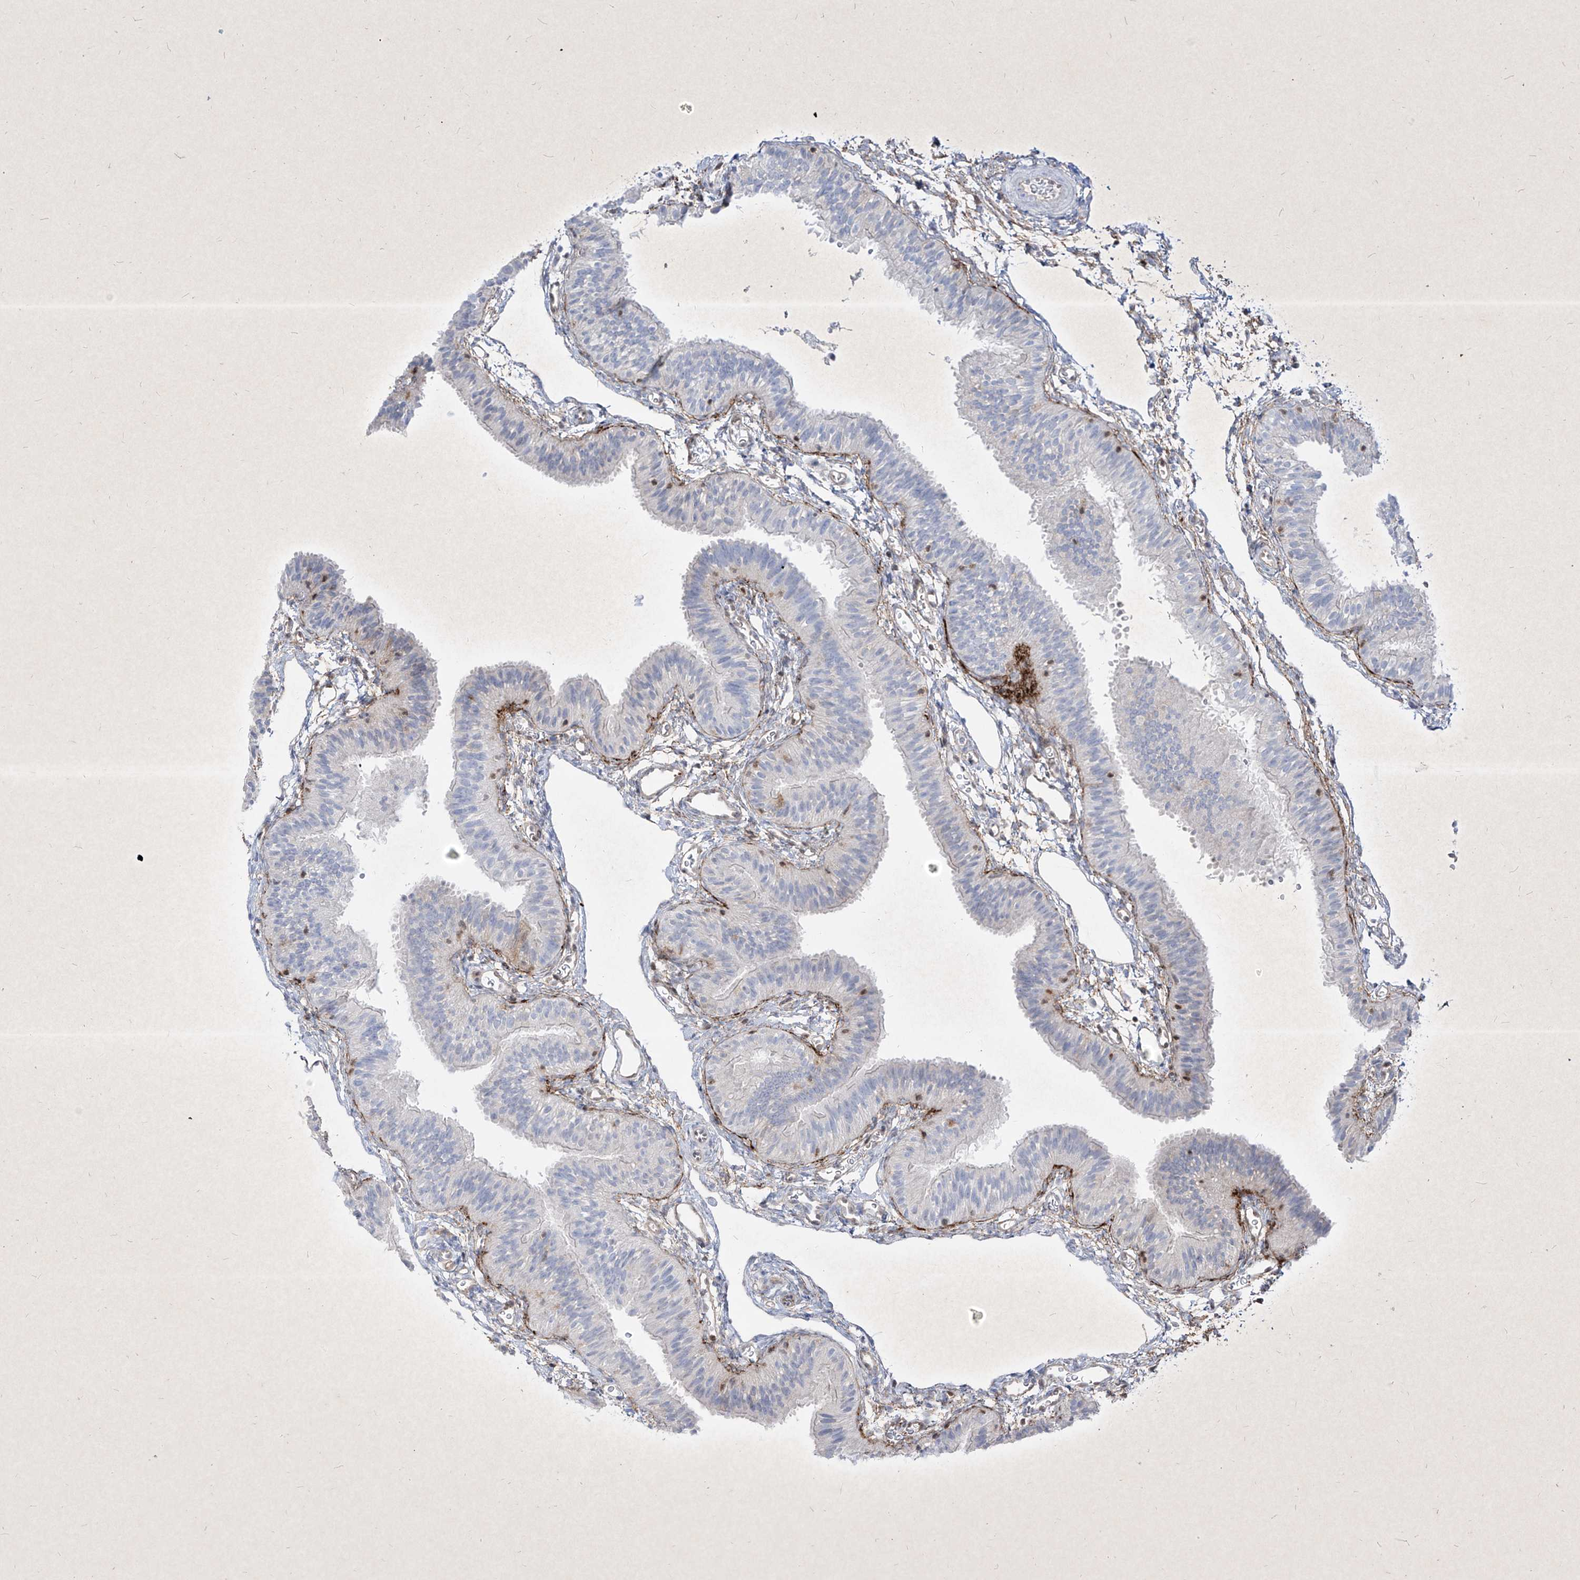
{"staining": {"intensity": "moderate", "quantity": "25%-75%", "location": "cytoplasmic/membranous,nuclear"}, "tissue": "fallopian tube", "cell_type": "Glandular cells", "image_type": "normal", "snomed": [{"axis": "morphology", "description": "Normal tissue, NOS"}, {"axis": "topography", "description": "Fallopian tube"}], "caption": "Immunohistochemical staining of benign human fallopian tube shows moderate cytoplasmic/membranous,nuclear protein staining in approximately 25%-75% of glandular cells. The staining is performed using DAB (3,3'-diaminobenzidine) brown chromogen to label protein expression. The nuclei are counter-stained blue using hematoxylin.", "gene": "PSMB10", "patient": {"sex": "female", "age": 35}}